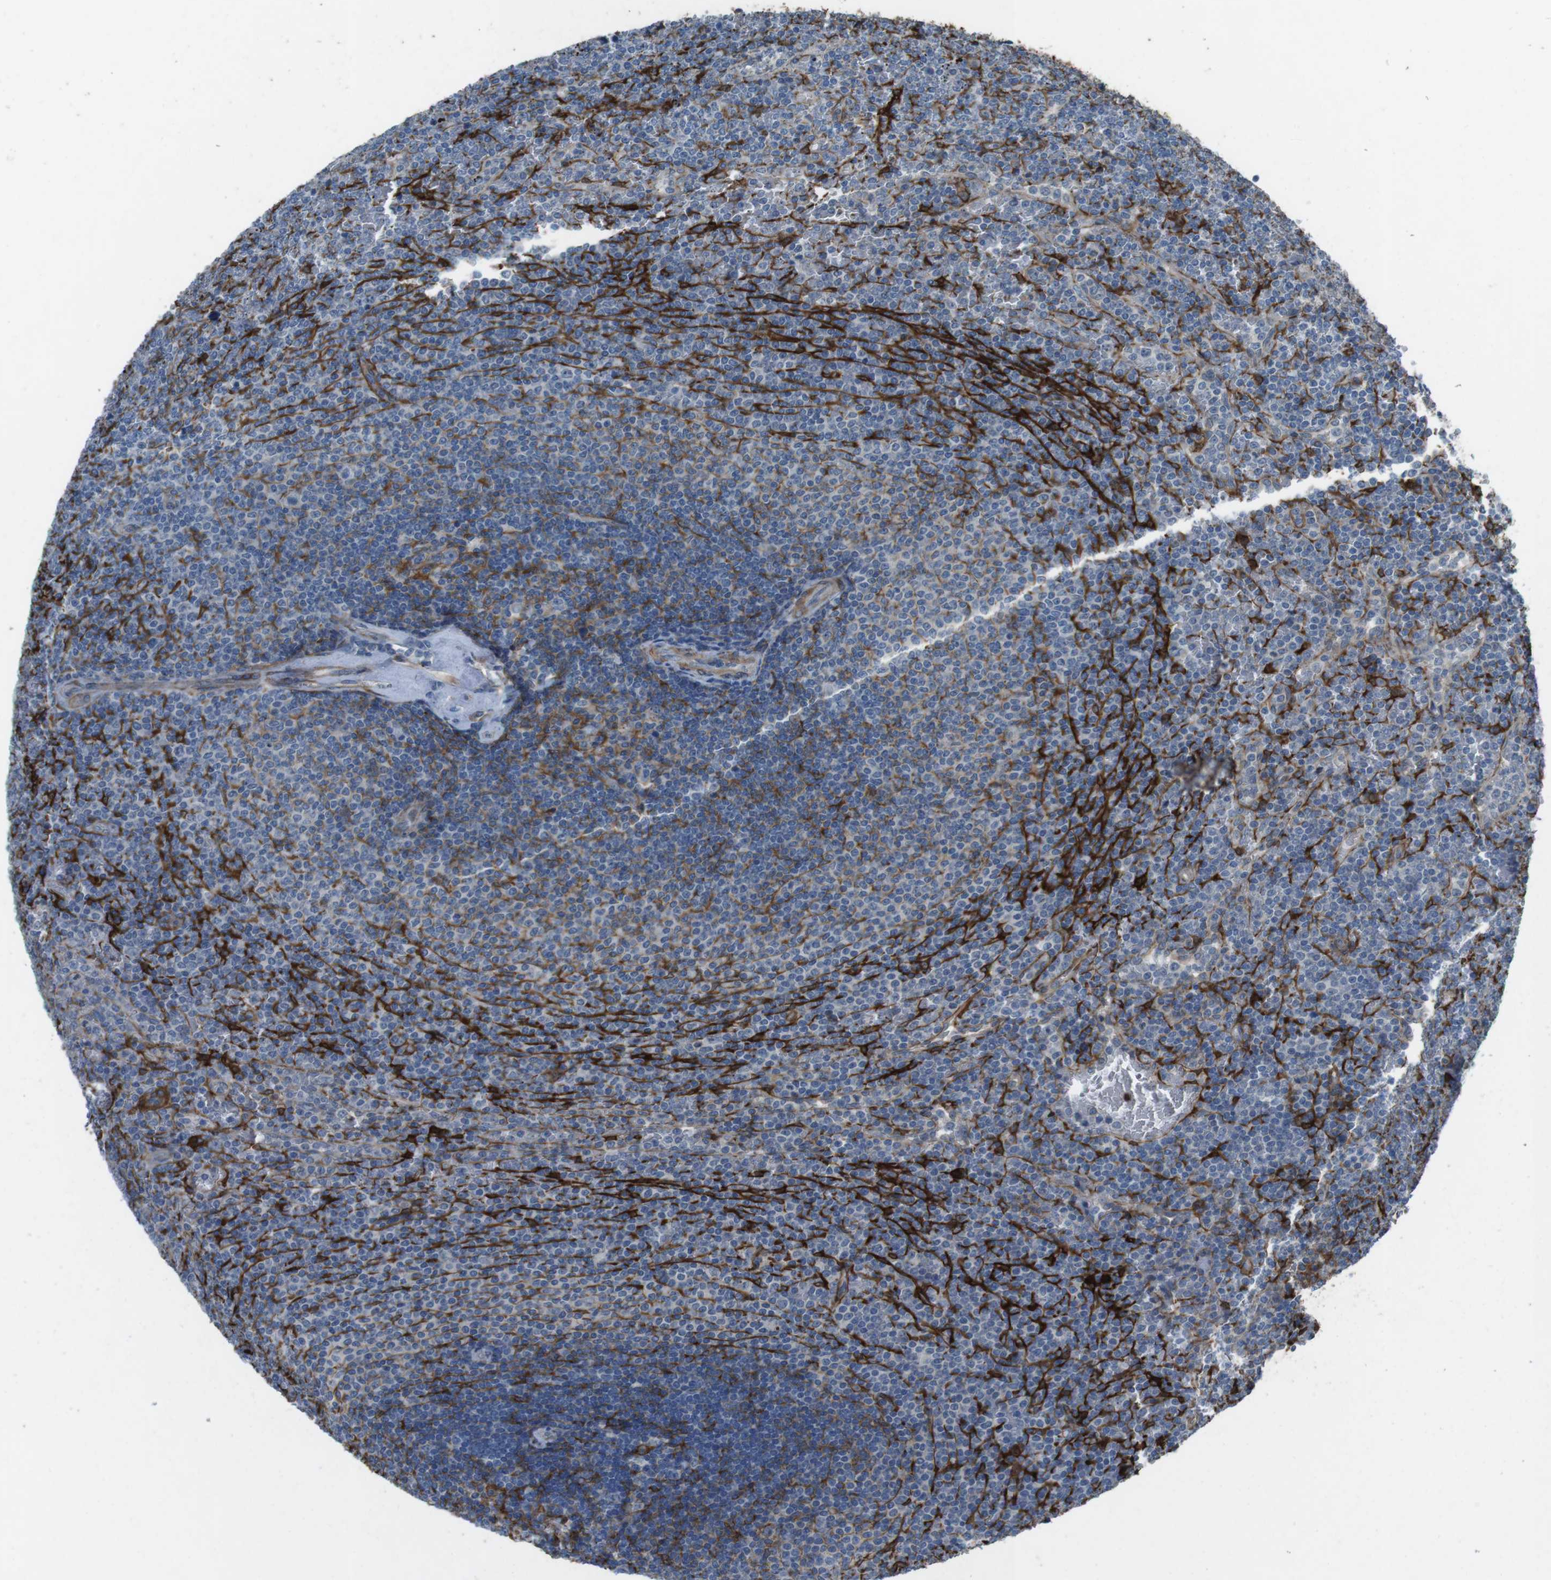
{"staining": {"intensity": "negative", "quantity": "none", "location": "none"}, "tissue": "lymphoma", "cell_type": "Tumor cells", "image_type": "cancer", "snomed": [{"axis": "morphology", "description": "Malignant lymphoma, non-Hodgkin's type, Low grade"}, {"axis": "topography", "description": "Spleen"}], "caption": "This histopathology image is of malignant lymphoma, non-Hodgkin's type (low-grade) stained with immunohistochemistry (IHC) to label a protein in brown with the nuclei are counter-stained blue. There is no positivity in tumor cells.", "gene": "ANK2", "patient": {"sex": "female", "age": 77}}